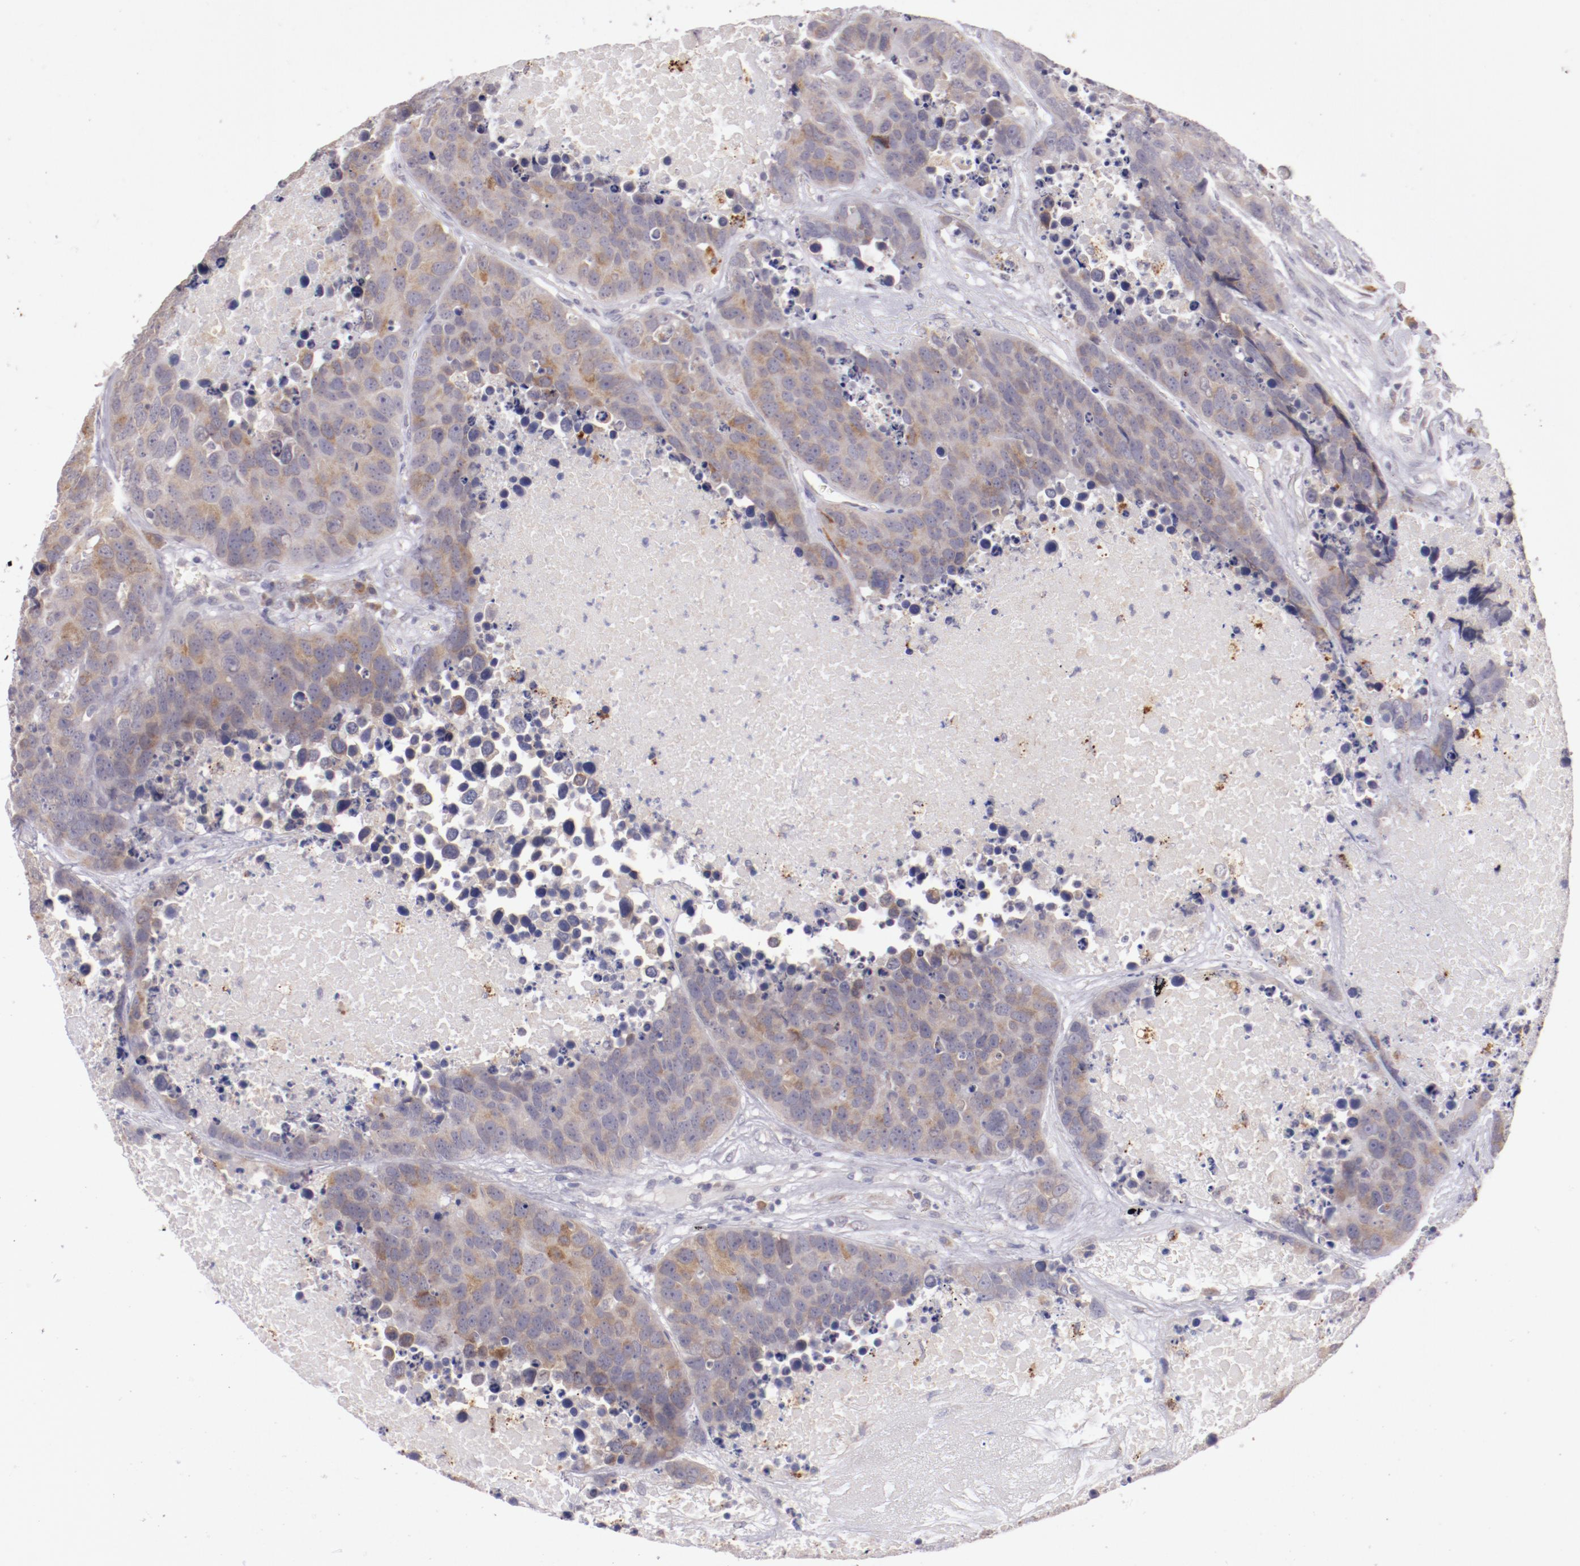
{"staining": {"intensity": "moderate", "quantity": ">75%", "location": "cytoplasmic/membranous"}, "tissue": "carcinoid", "cell_type": "Tumor cells", "image_type": "cancer", "snomed": [{"axis": "morphology", "description": "Carcinoid, malignant, NOS"}, {"axis": "topography", "description": "Lung"}], "caption": "Immunohistochemical staining of carcinoid displays medium levels of moderate cytoplasmic/membranous protein expression in approximately >75% of tumor cells. (DAB (3,3'-diaminobenzidine) IHC with brightfield microscopy, high magnification).", "gene": "TRAF3", "patient": {"sex": "male", "age": 60}}